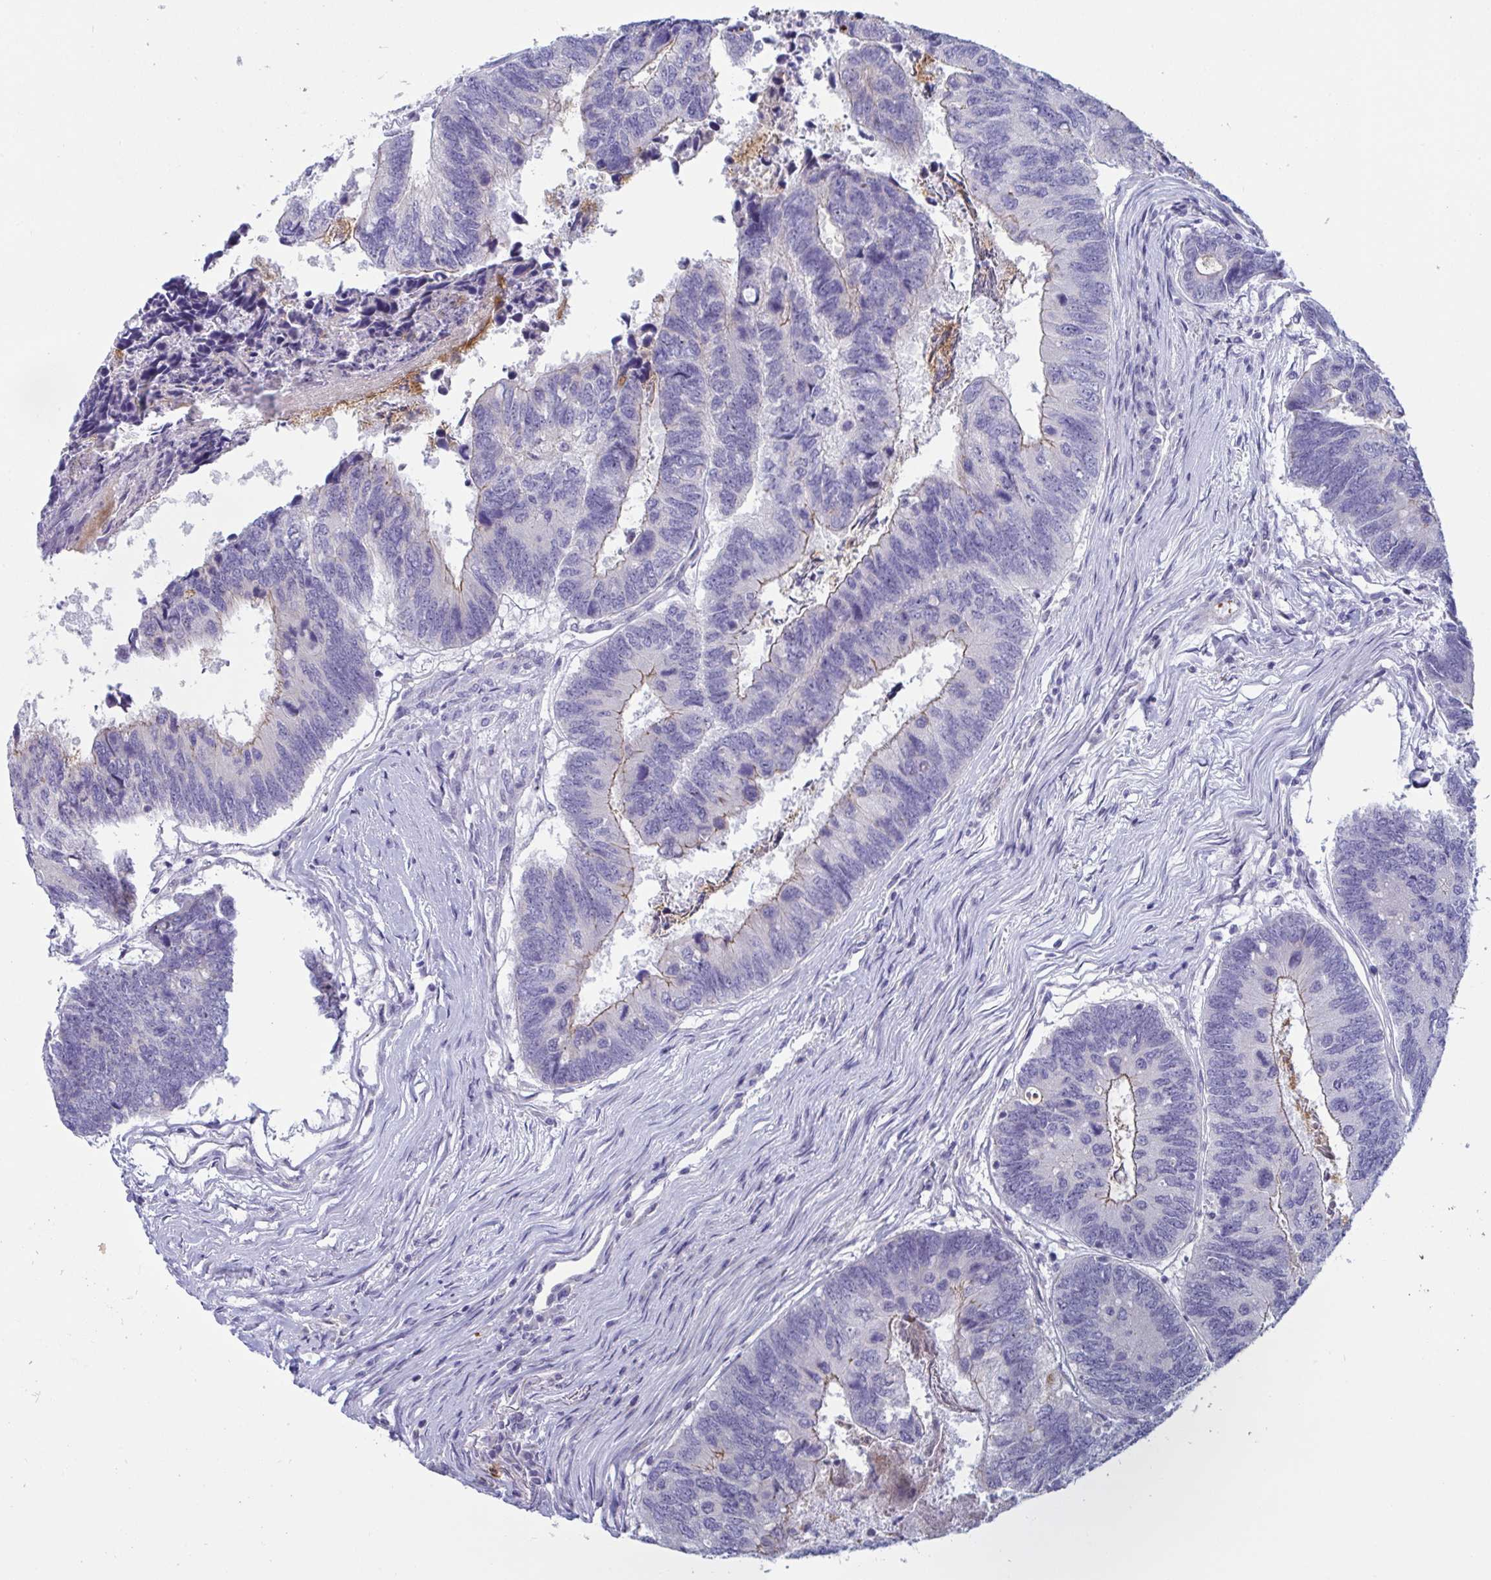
{"staining": {"intensity": "moderate", "quantity": "<25%", "location": "cytoplasmic/membranous"}, "tissue": "colorectal cancer", "cell_type": "Tumor cells", "image_type": "cancer", "snomed": [{"axis": "morphology", "description": "Adenocarcinoma, NOS"}, {"axis": "topography", "description": "Colon"}], "caption": "DAB immunohistochemical staining of human adenocarcinoma (colorectal) exhibits moderate cytoplasmic/membranous protein staining in approximately <25% of tumor cells. The staining was performed using DAB to visualize the protein expression in brown, while the nuclei were stained in blue with hematoxylin (Magnification: 20x).", "gene": "TAS2R38", "patient": {"sex": "female", "age": 67}}